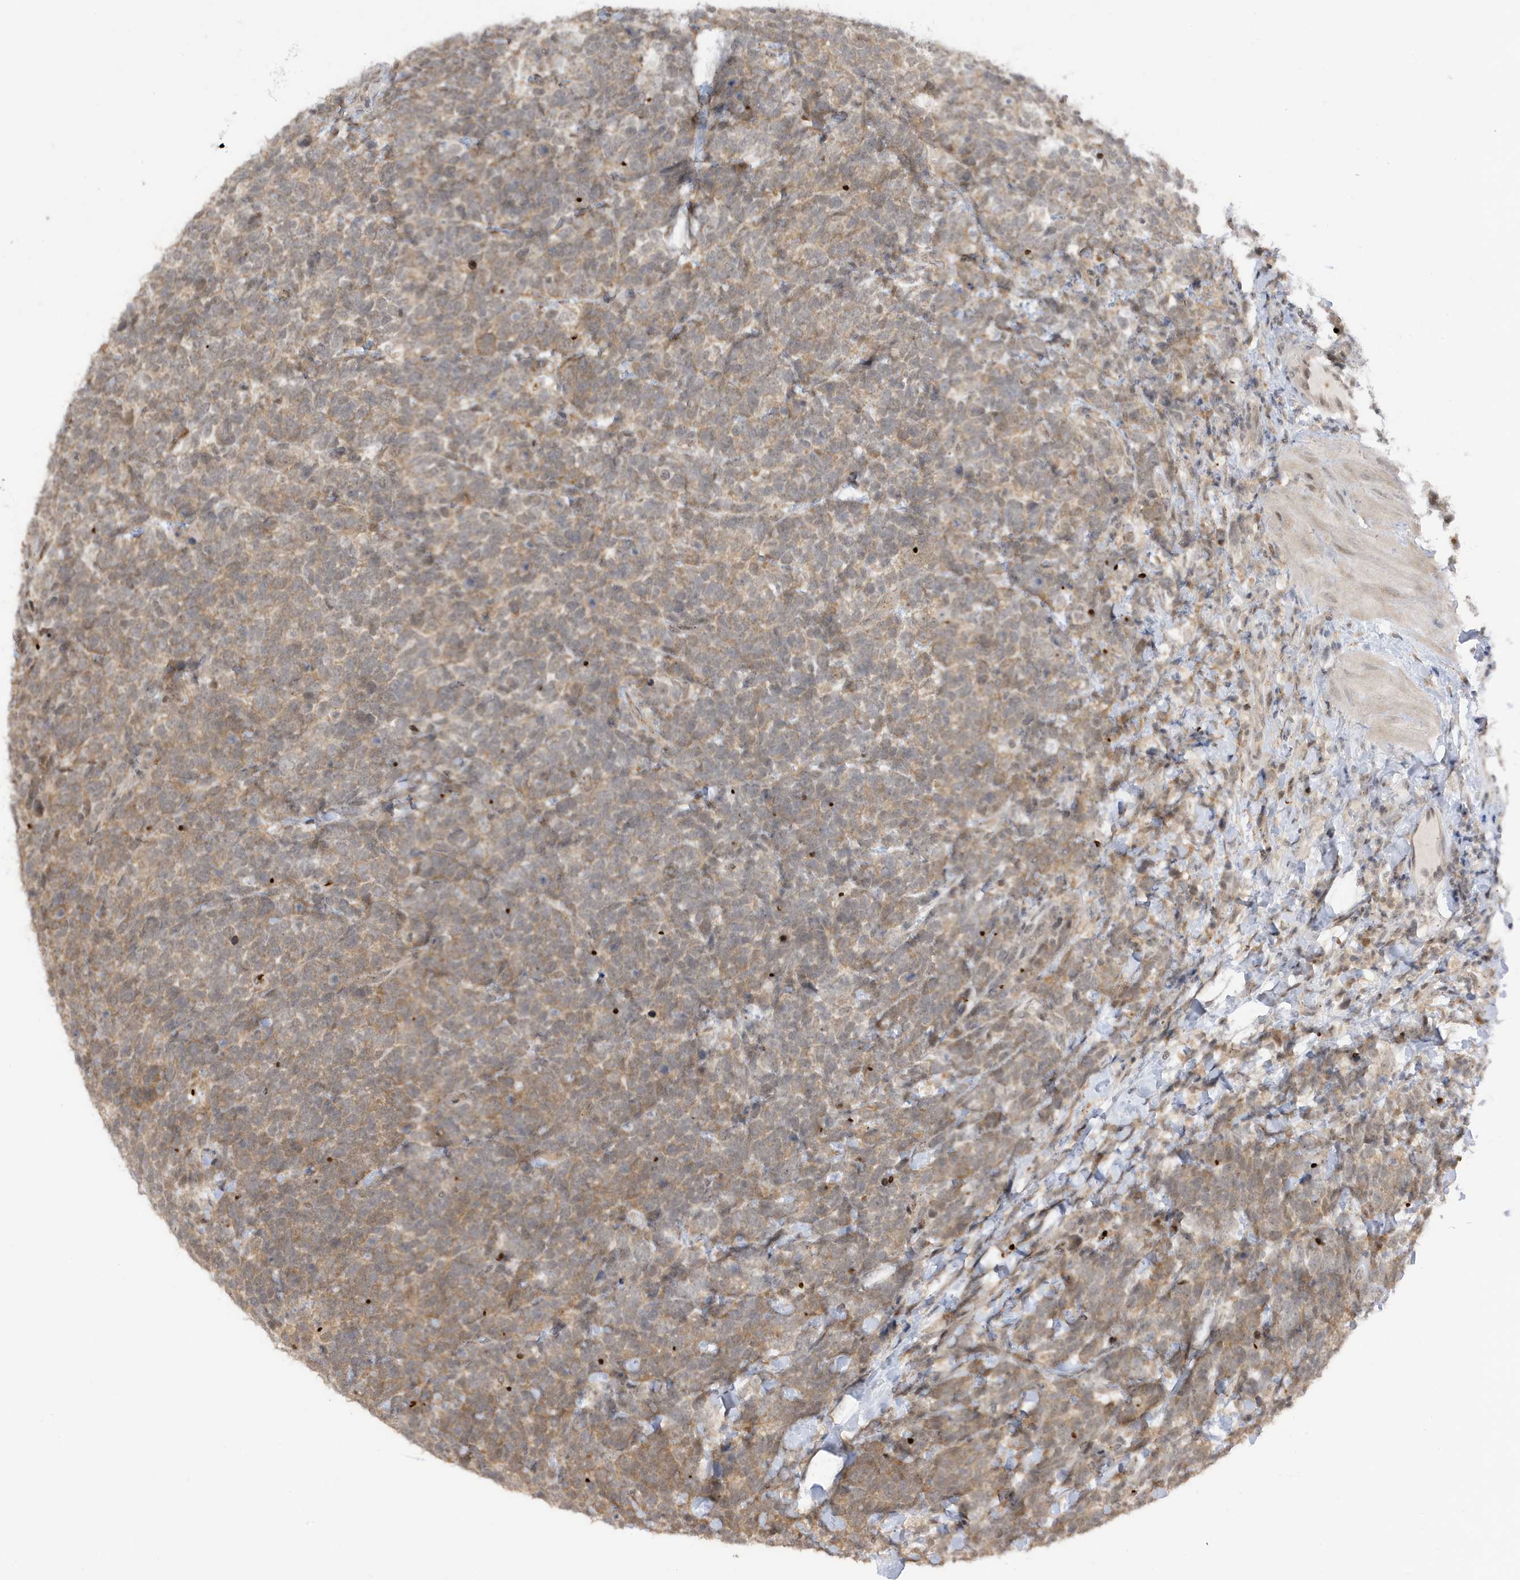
{"staining": {"intensity": "moderate", "quantity": ">75%", "location": "cytoplasmic/membranous"}, "tissue": "urothelial cancer", "cell_type": "Tumor cells", "image_type": "cancer", "snomed": [{"axis": "morphology", "description": "Urothelial carcinoma, High grade"}, {"axis": "topography", "description": "Urinary bladder"}], "caption": "Urothelial cancer stained with immunohistochemistry demonstrates moderate cytoplasmic/membranous staining in approximately >75% of tumor cells.", "gene": "TAB3", "patient": {"sex": "female", "age": 82}}